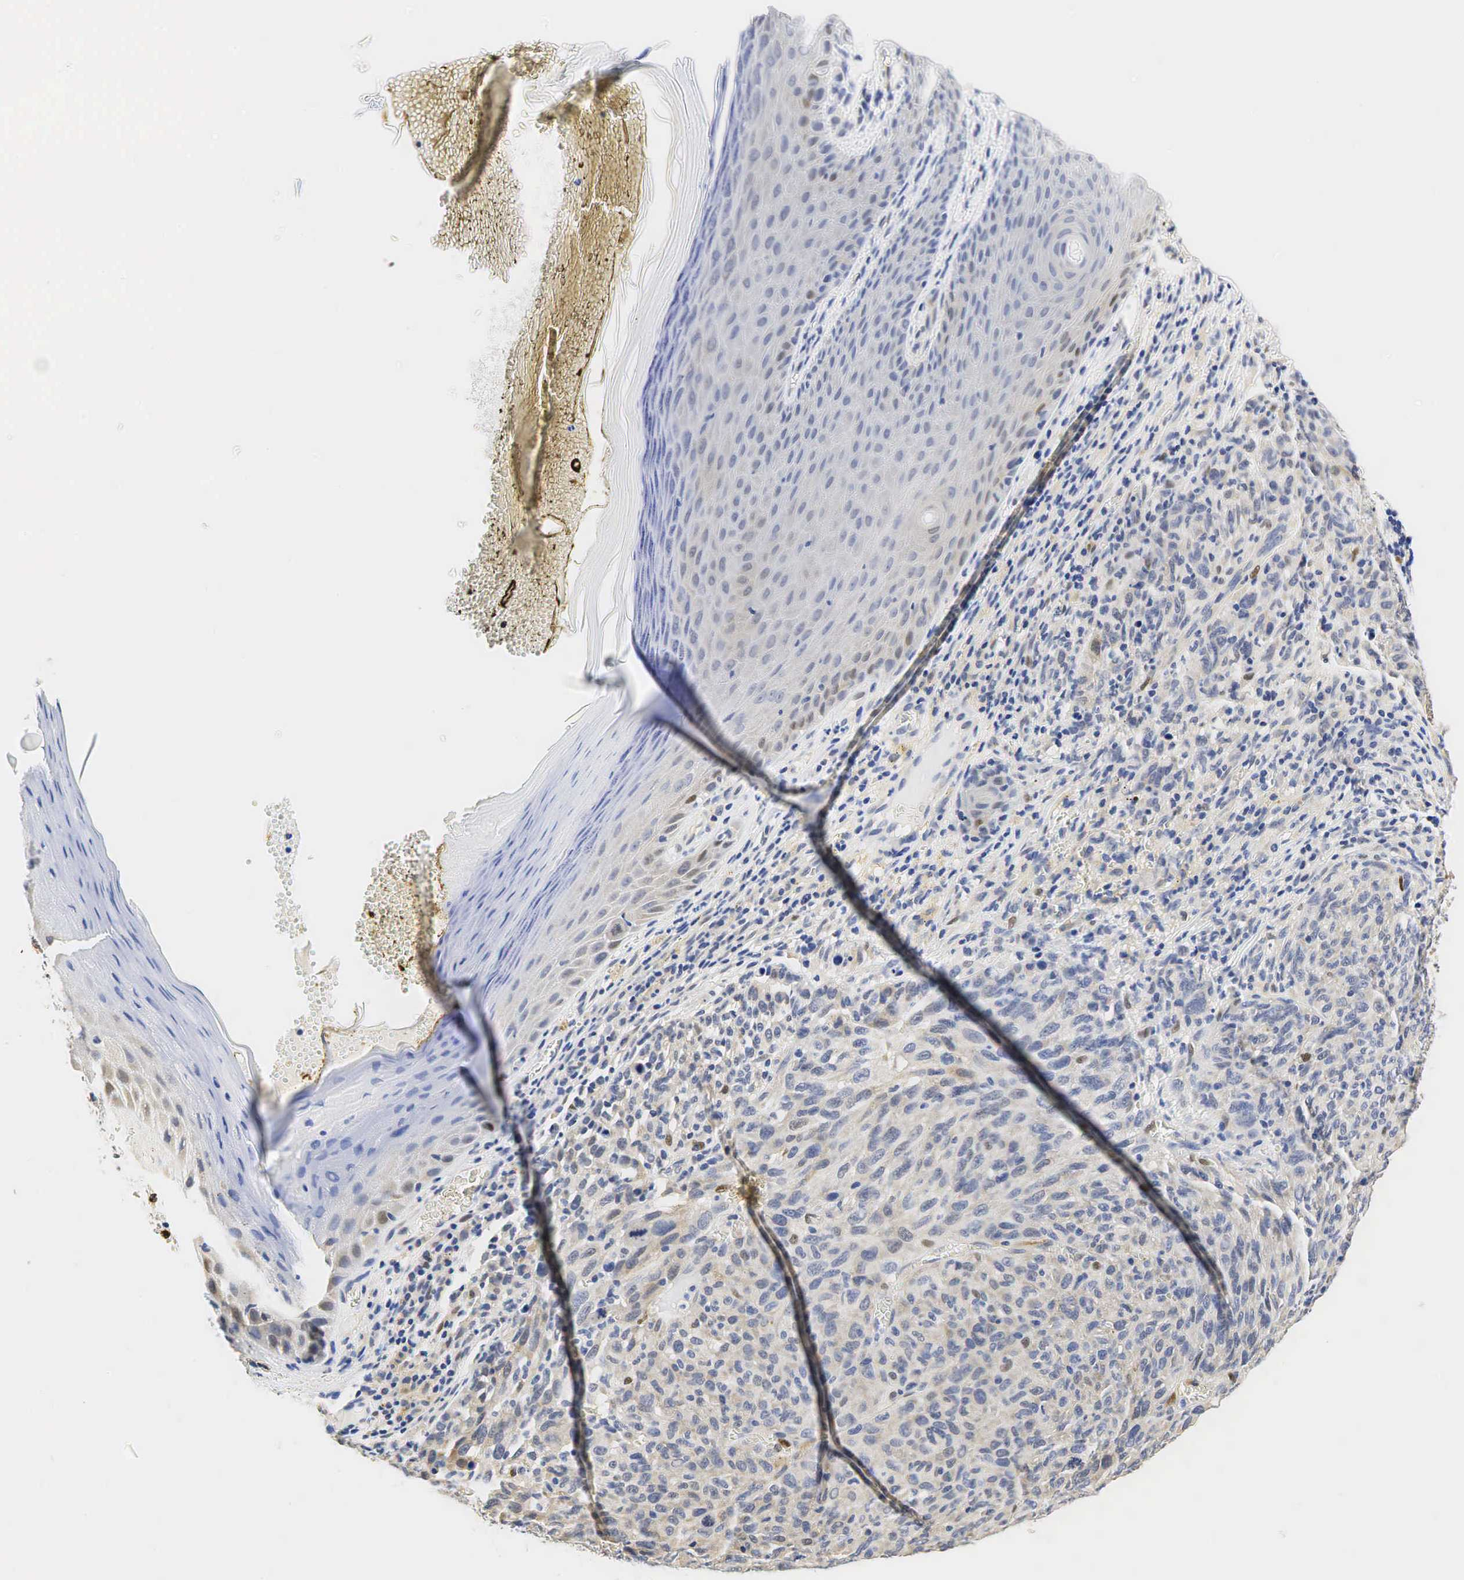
{"staining": {"intensity": "negative", "quantity": "none", "location": "none"}, "tissue": "melanoma", "cell_type": "Tumor cells", "image_type": "cancer", "snomed": [{"axis": "morphology", "description": "Malignant melanoma, NOS"}, {"axis": "topography", "description": "Skin"}], "caption": "The micrograph displays no staining of tumor cells in malignant melanoma. (Stains: DAB (3,3'-diaminobenzidine) immunohistochemistry (IHC) with hematoxylin counter stain, Microscopy: brightfield microscopy at high magnification).", "gene": "CCND1", "patient": {"sex": "male", "age": 76}}